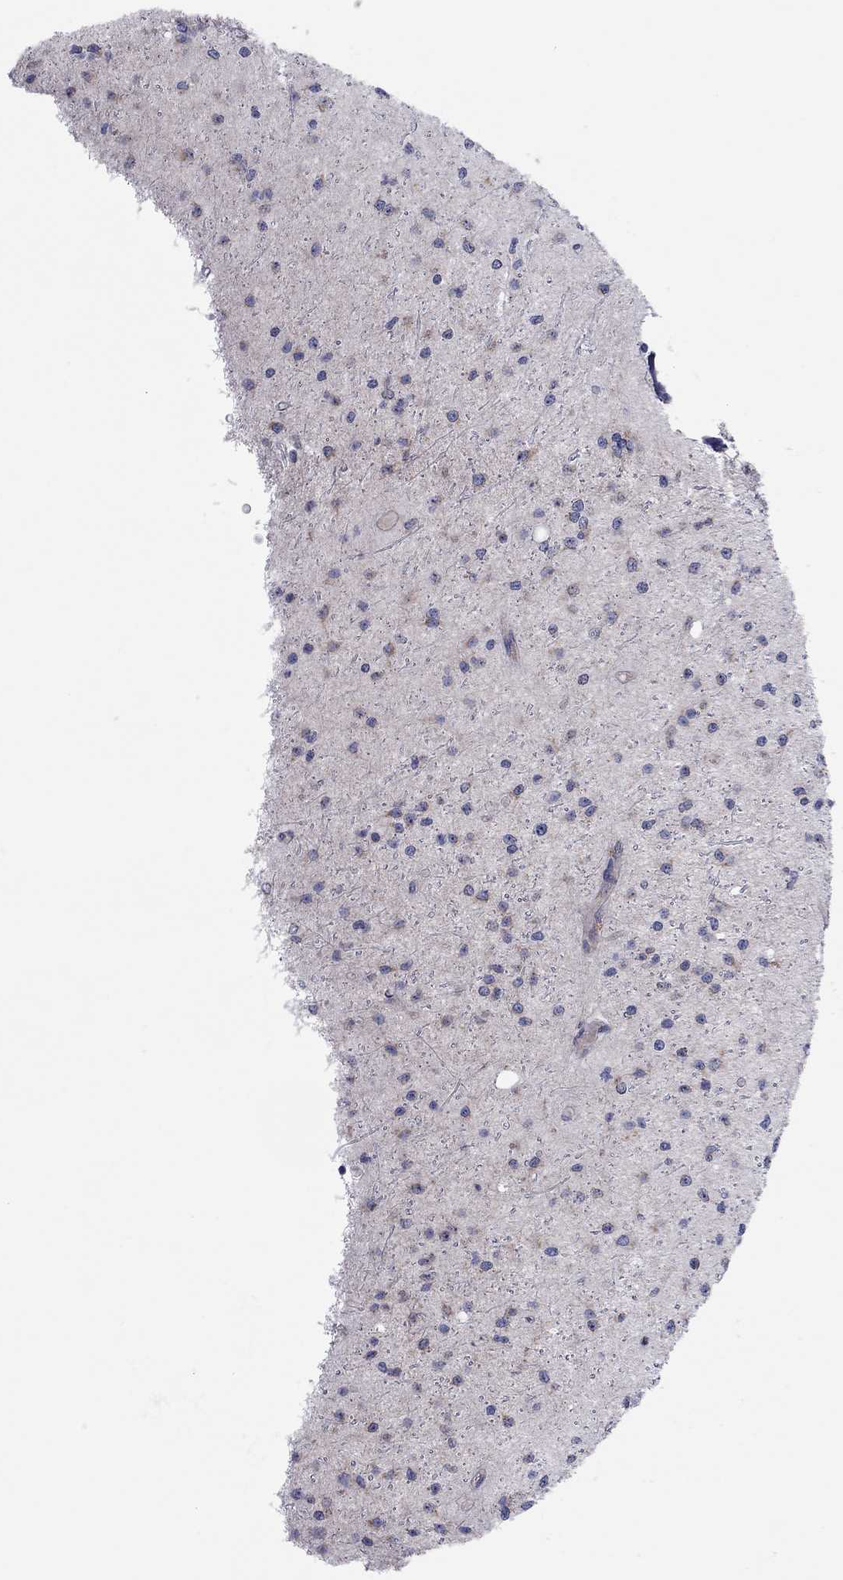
{"staining": {"intensity": "weak", "quantity": "<25%", "location": "cytoplasmic/membranous"}, "tissue": "glioma", "cell_type": "Tumor cells", "image_type": "cancer", "snomed": [{"axis": "morphology", "description": "Glioma, malignant, Low grade"}, {"axis": "topography", "description": "Brain"}], "caption": "High magnification brightfield microscopy of malignant low-grade glioma stained with DAB (brown) and counterstained with hematoxylin (blue): tumor cells show no significant positivity.", "gene": "BCO2", "patient": {"sex": "male", "age": 27}}